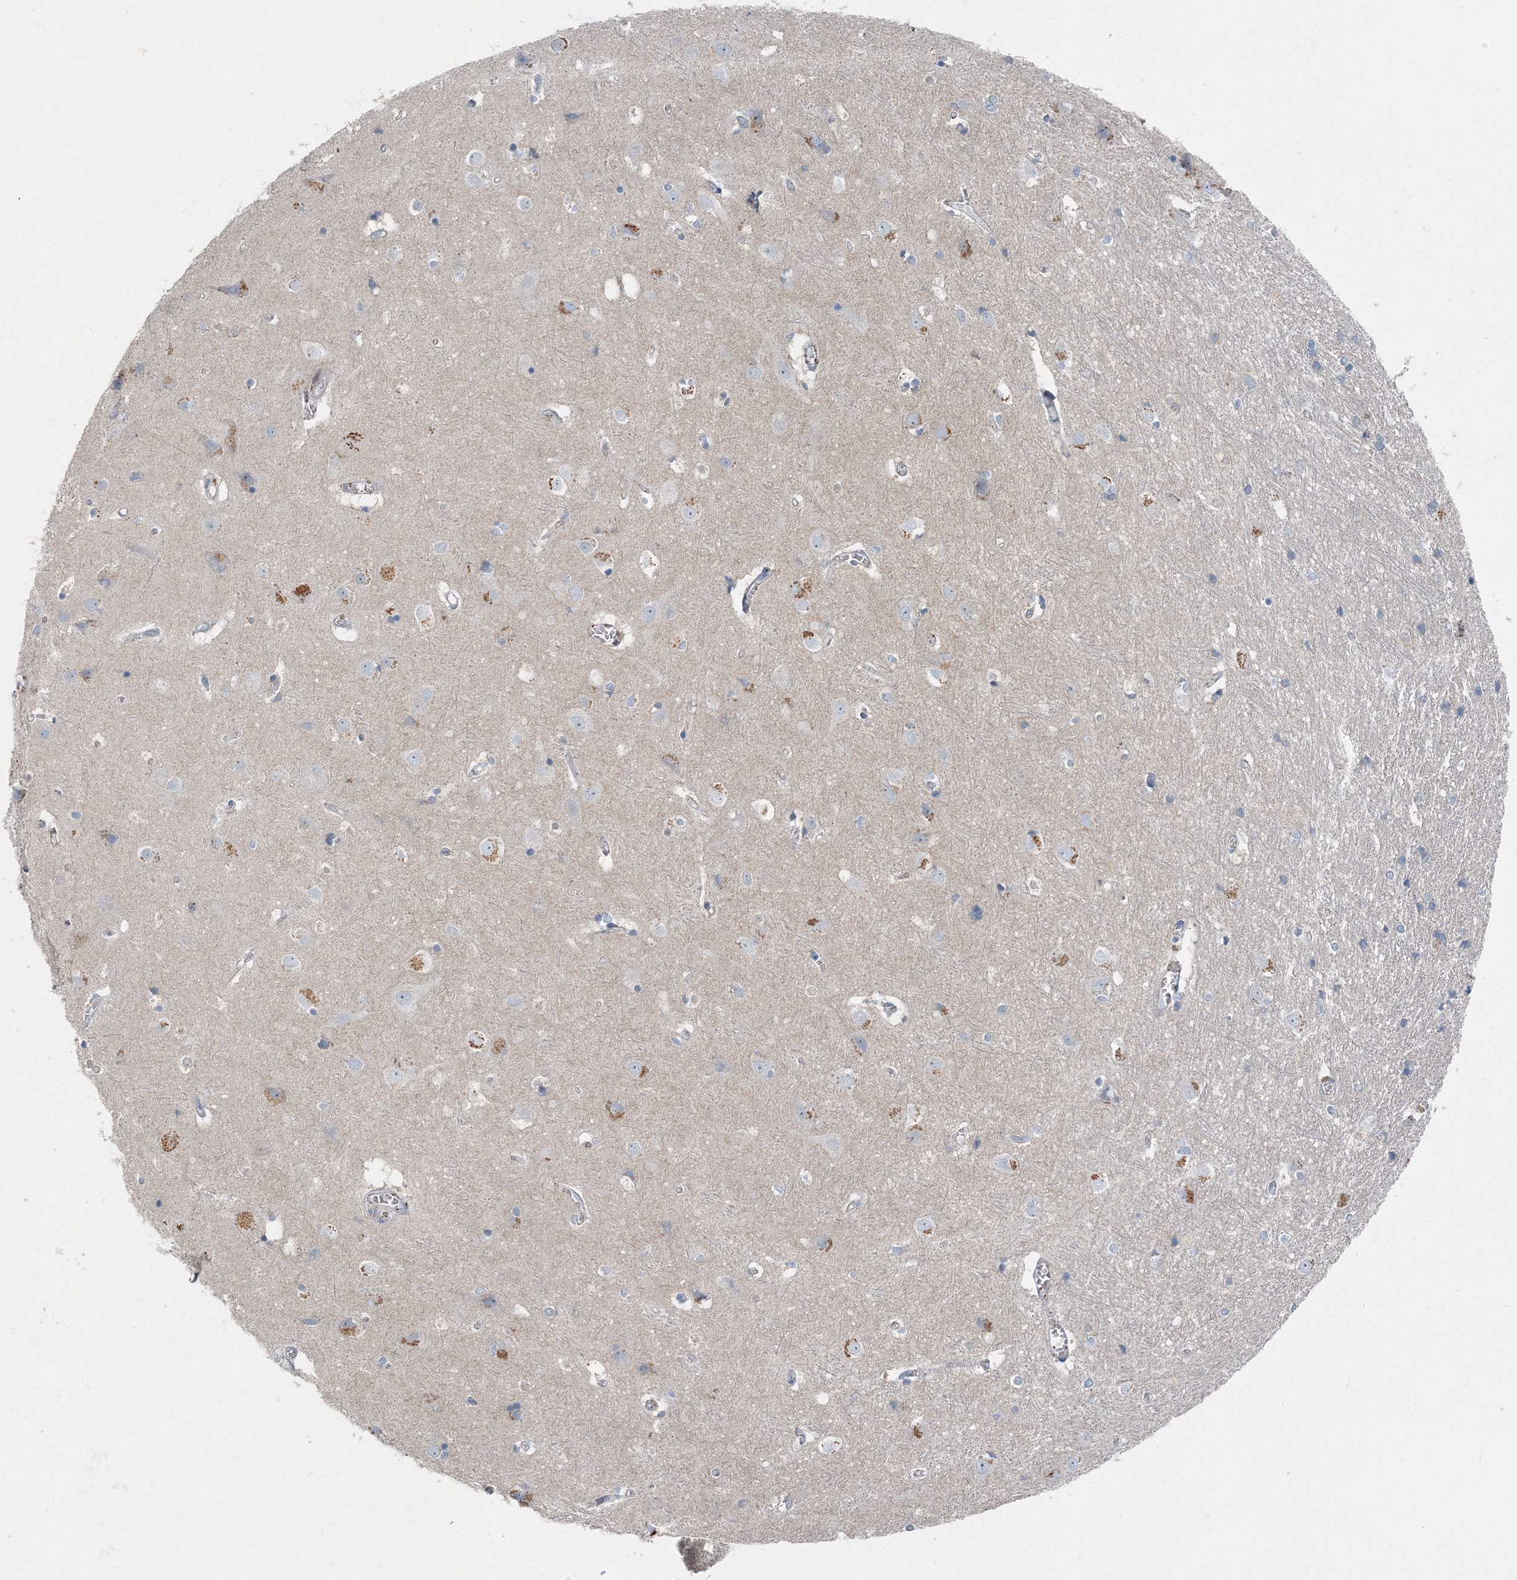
{"staining": {"intensity": "weak", "quantity": "25%-75%", "location": "cytoplasmic/membranous"}, "tissue": "cerebral cortex", "cell_type": "Endothelial cells", "image_type": "normal", "snomed": [{"axis": "morphology", "description": "Normal tissue, NOS"}, {"axis": "topography", "description": "Cerebral cortex"}], "caption": "Immunohistochemistry staining of unremarkable cerebral cortex, which displays low levels of weak cytoplasmic/membranous expression in about 25%-75% of endothelial cells indicating weak cytoplasmic/membranous protein expression. The staining was performed using DAB (brown) for protein detection and nuclei were counterstained in hematoxylin (blue).", "gene": "AASDH", "patient": {"sex": "male", "age": 54}}